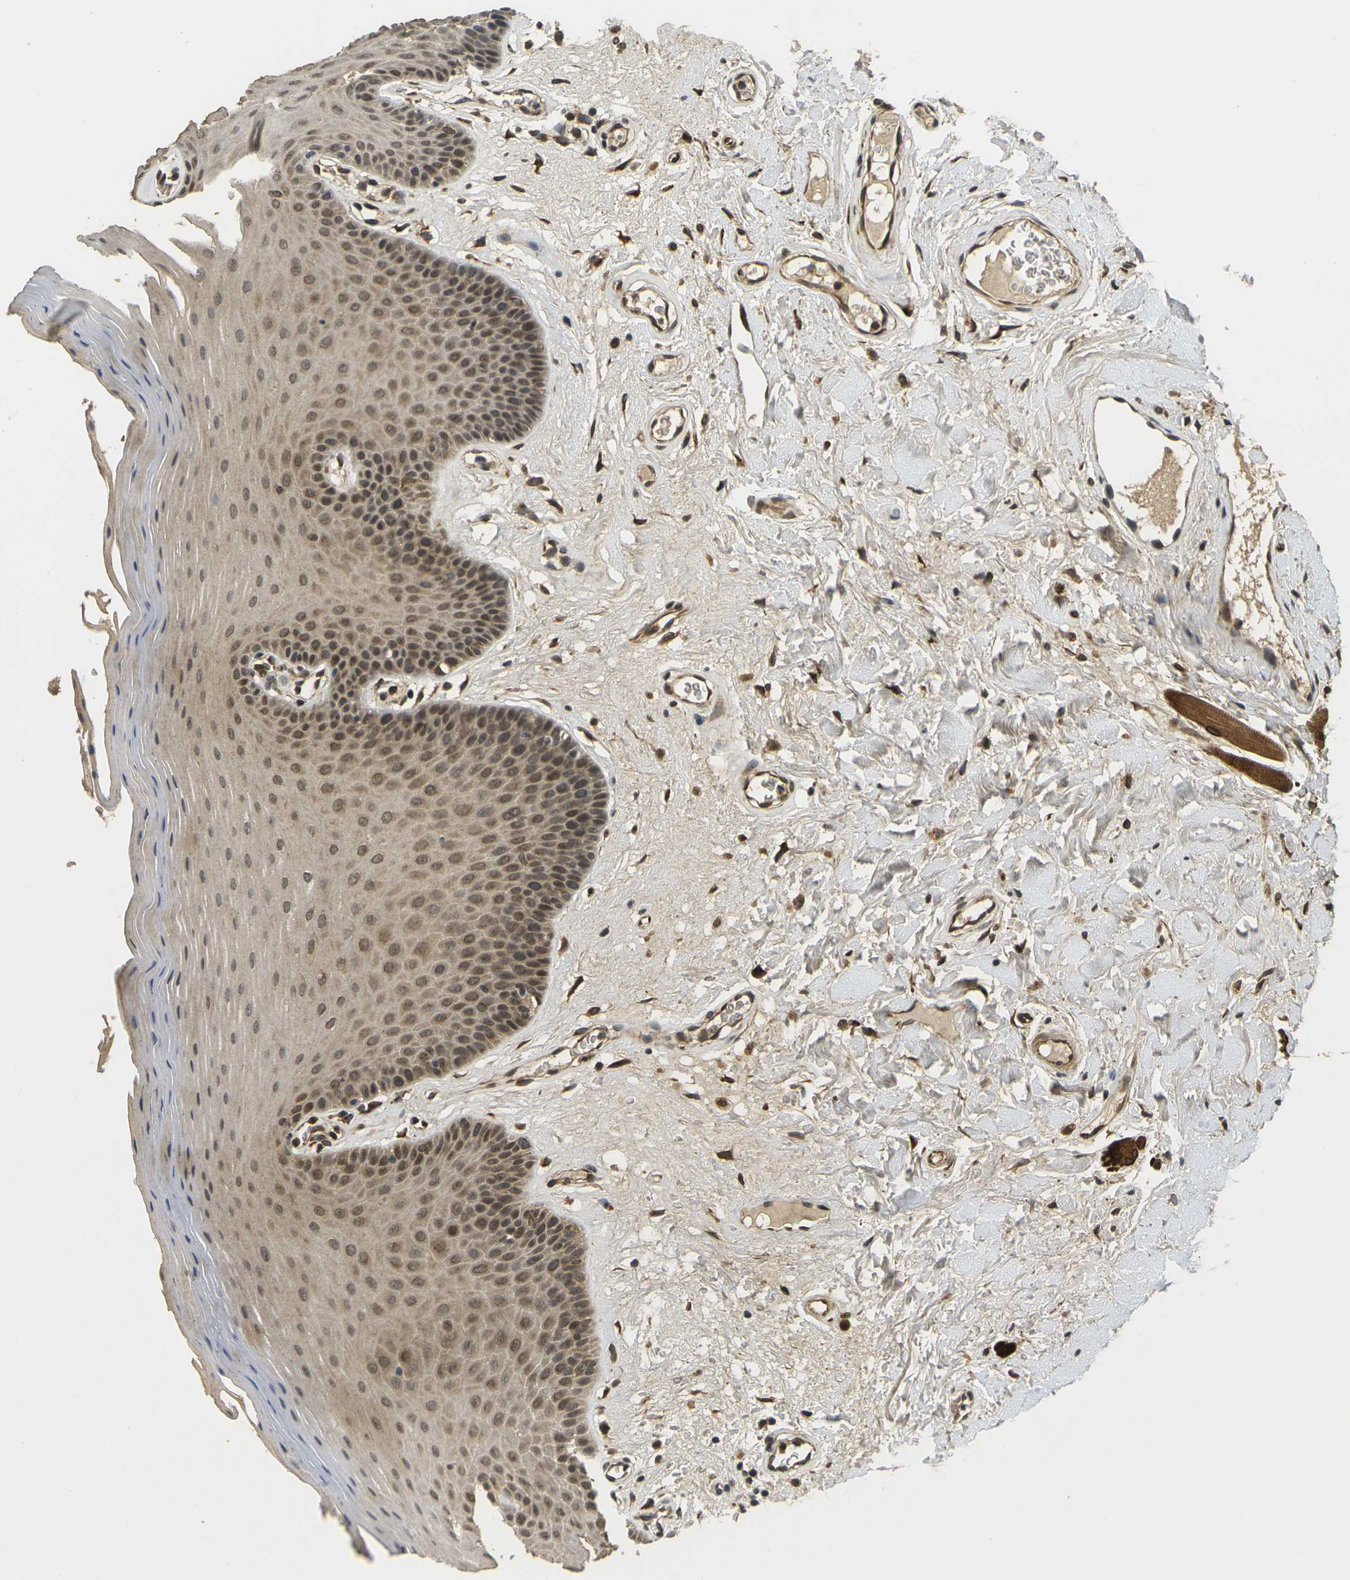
{"staining": {"intensity": "moderate", "quantity": ">75%", "location": "cytoplasmic/membranous,nuclear"}, "tissue": "oral mucosa", "cell_type": "Squamous epithelial cells", "image_type": "normal", "snomed": [{"axis": "morphology", "description": "Normal tissue, NOS"}, {"axis": "morphology", "description": "Squamous cell carcinoma, NOS"}, {"axis": "topography", "description": "Skeletal muscle"}, {"axis": "topography", "description": "Adipose tissue"}, {"axis": "topography", "description": "Vascular tissue"}, {"axis": "topography", "description": "Oral tissue"}, {"axis": "topography", "description": "Peripheral nerve tissue"}, {"axis": "topography", "description": "Head-Neck"}], "caption": "Protein staining of unremarkable oral mucosa shows moderate cytoplasmic/membranous,nuclear expression in approximately >75% of squamous epithelial cells.", "gene": "FUT11", "patient": {"sex": "male", "age": 71}}